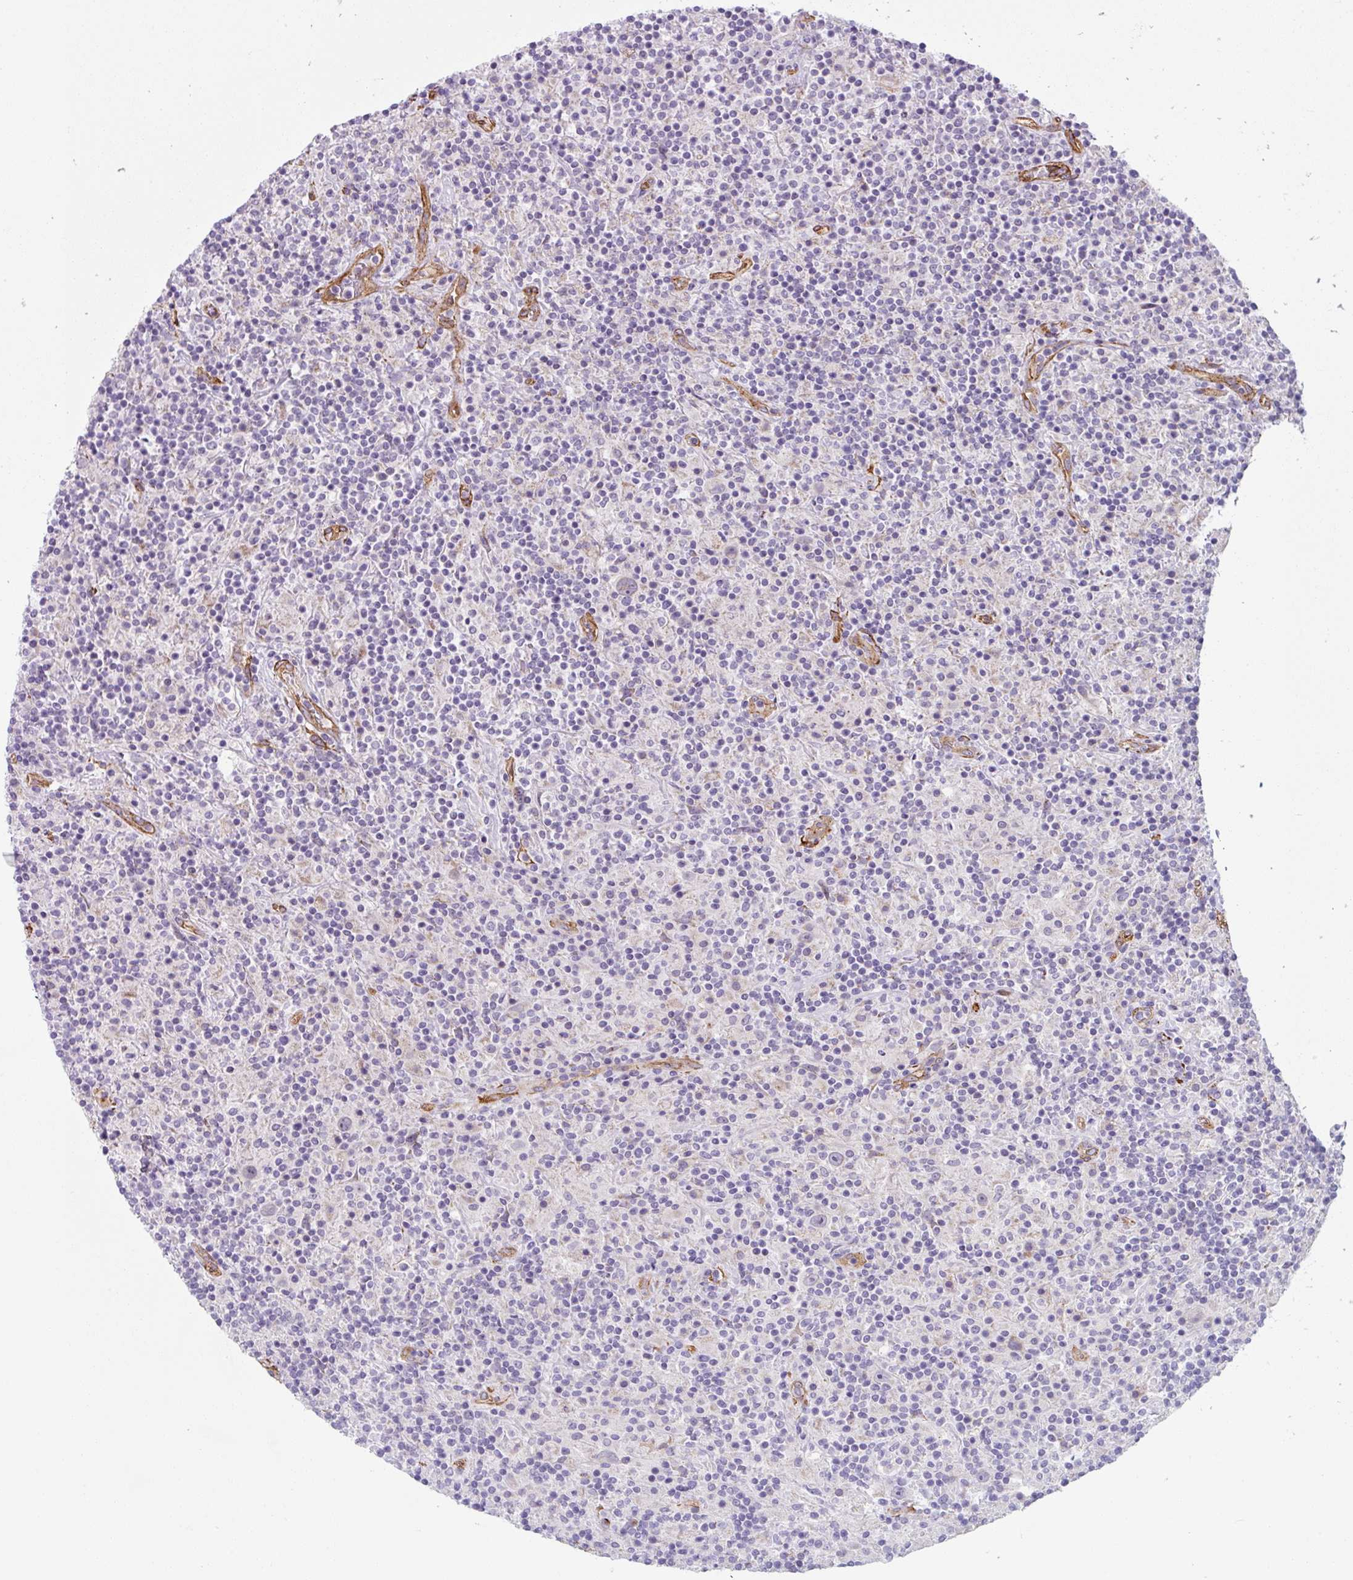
{"staining": {"intensity": "negative", "quantity": "none", "location": "none"}, "tissue": "lymphoma", "cell_type": "Tumor cells", "image_type": "cancer", "snomed": [{"axis": "morphology", "description": "Hodgkin's disease, NOS"}, {"axis": "topography", "description": "Lymph node"}], "caption": "Immunohistochemical staining of lymphoma displays no significant staining in tumor cells.", "gene": "ANKUB1", "patient": {"sex": "male", "age": 70}}